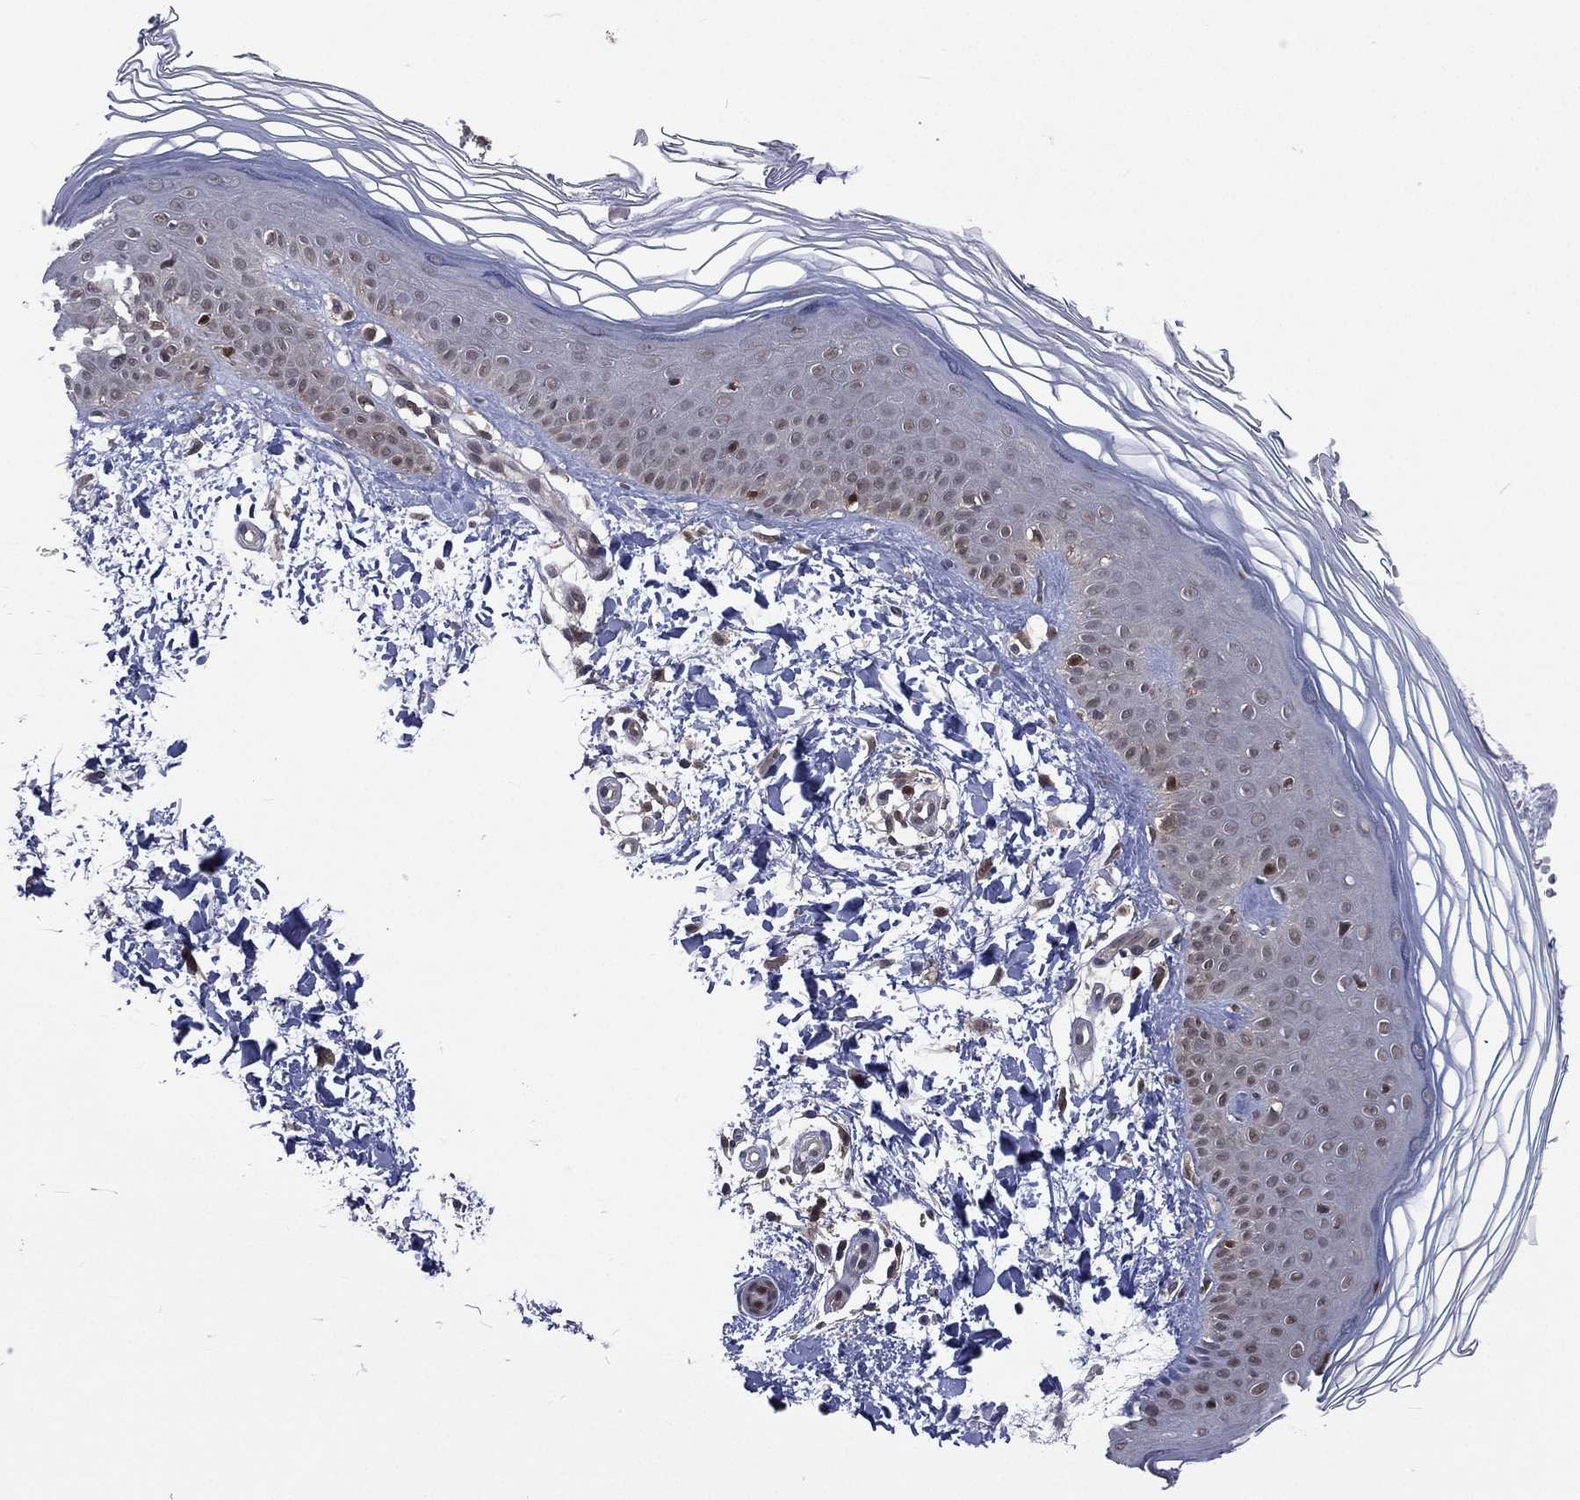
{"staining": {"intensity": "negative", "quantity": "none", "location": "none"}, "tissue": "skin", "cell_type": "Fibroblasts", "image_type": "normal", "snomed": [{"axis": "morphology", "description": "Normal tissue, NOS"}, {"axis": "topography", "description": "Skin"}], "caption": "IHC image of normal skin: skin stained with DAB (3,3'-diaminobenzidine) reveals no significant protein positivity in fibroblasts.", "gene": "MTAP", "patient": {"sex": "female", "age": 62}}